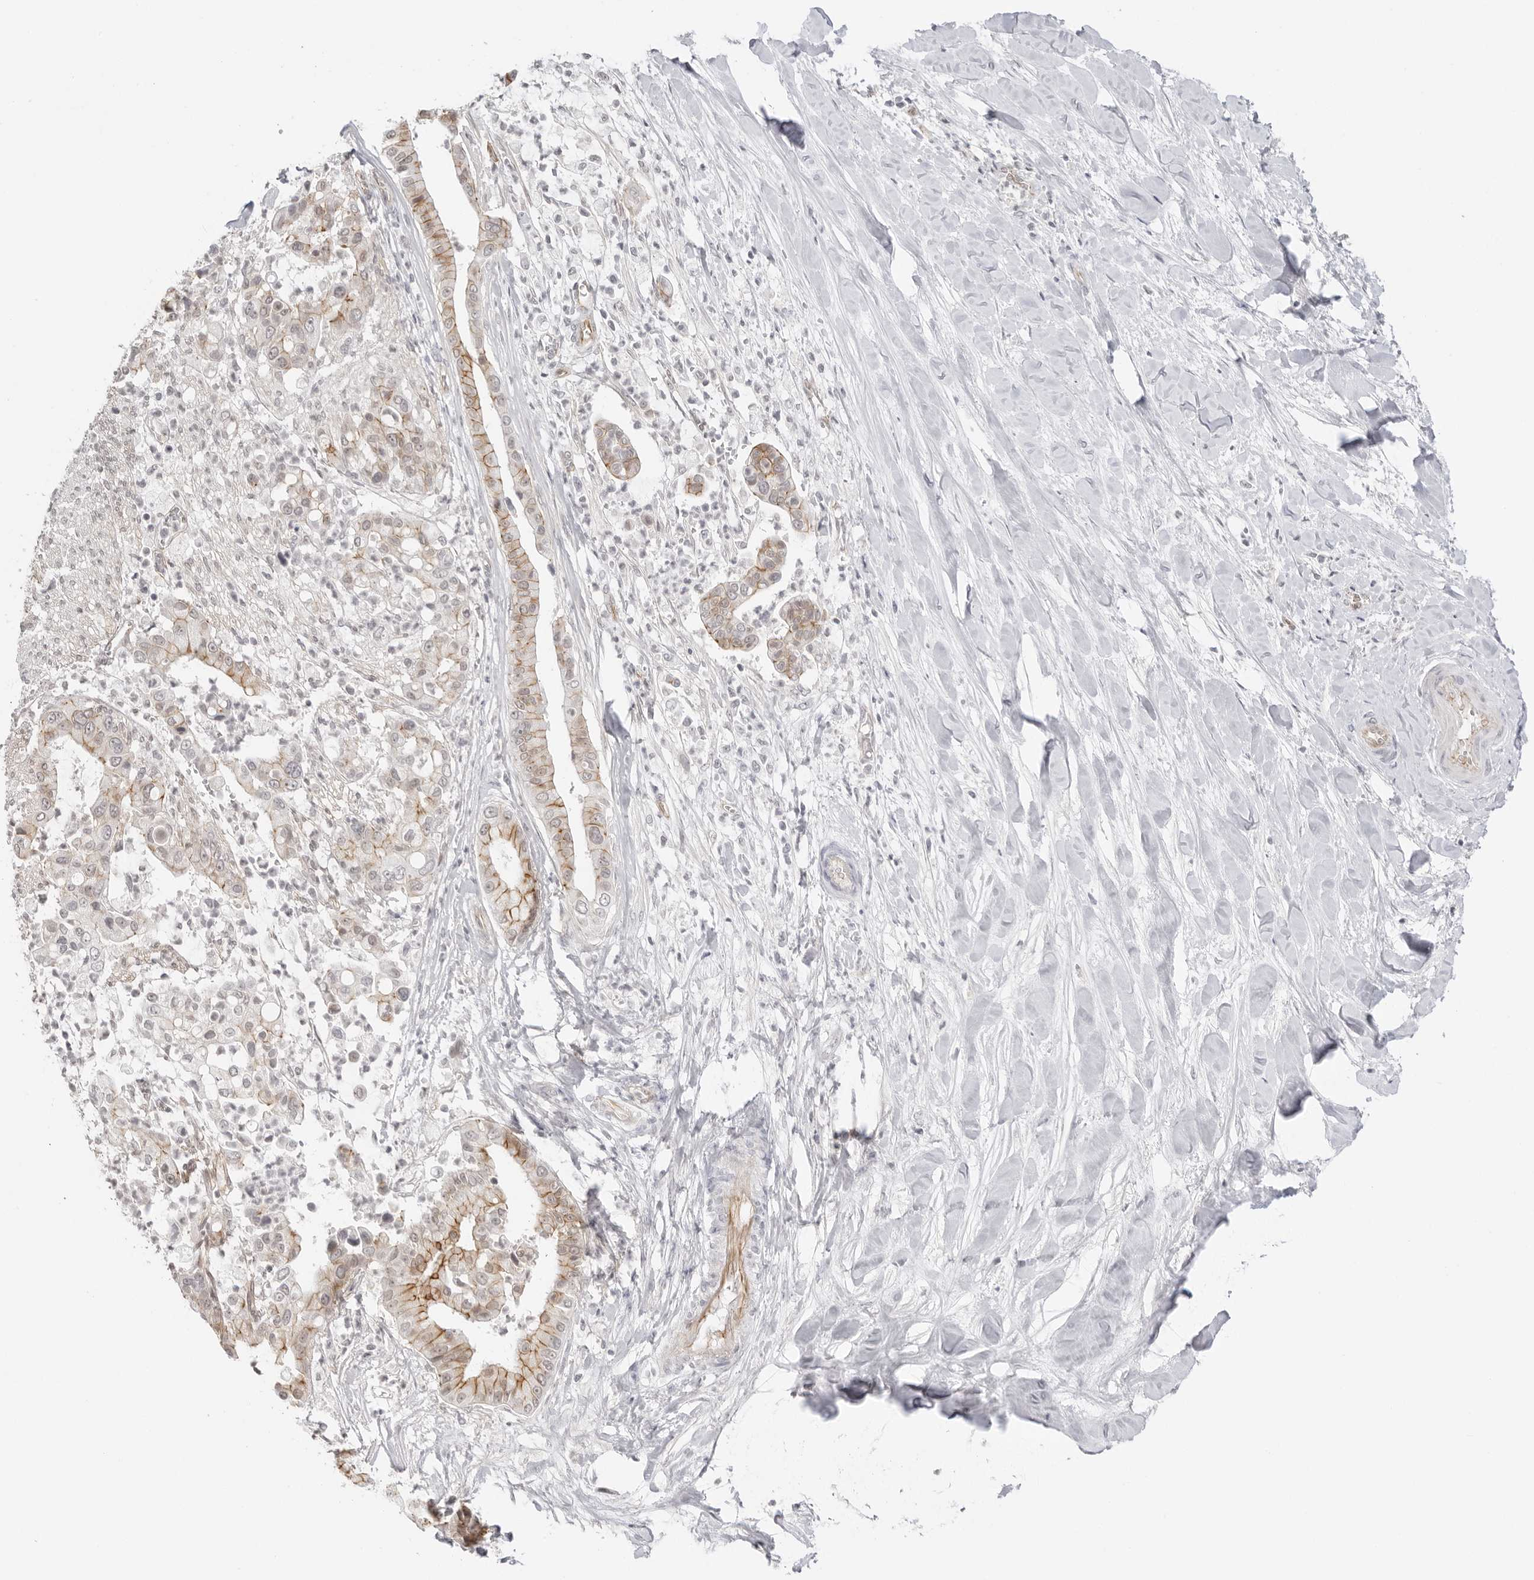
{"staining": {"intensity": "moderate", "quantity": ">75%", "location": "cytoplasmic/membranous"}, "tissue": "liver cancer", "cell_type": "Tumor cells", "image_type": "cancer", "snomed": [{"axis": "morphology", "description": "Cholangiocarcinoma"}, {"axis": "topography", "description": "Liver"}], "caption": "An immunohistochemistry histopathology image of tumor tissue is shown. Protein staining in brown labels moderate cytoplasmic/membranous positivity in liver cholangiocarcinoma within tumor cells.", "gene": "TRAPPC3", "patient": {"sex": "female", "age": 54}}